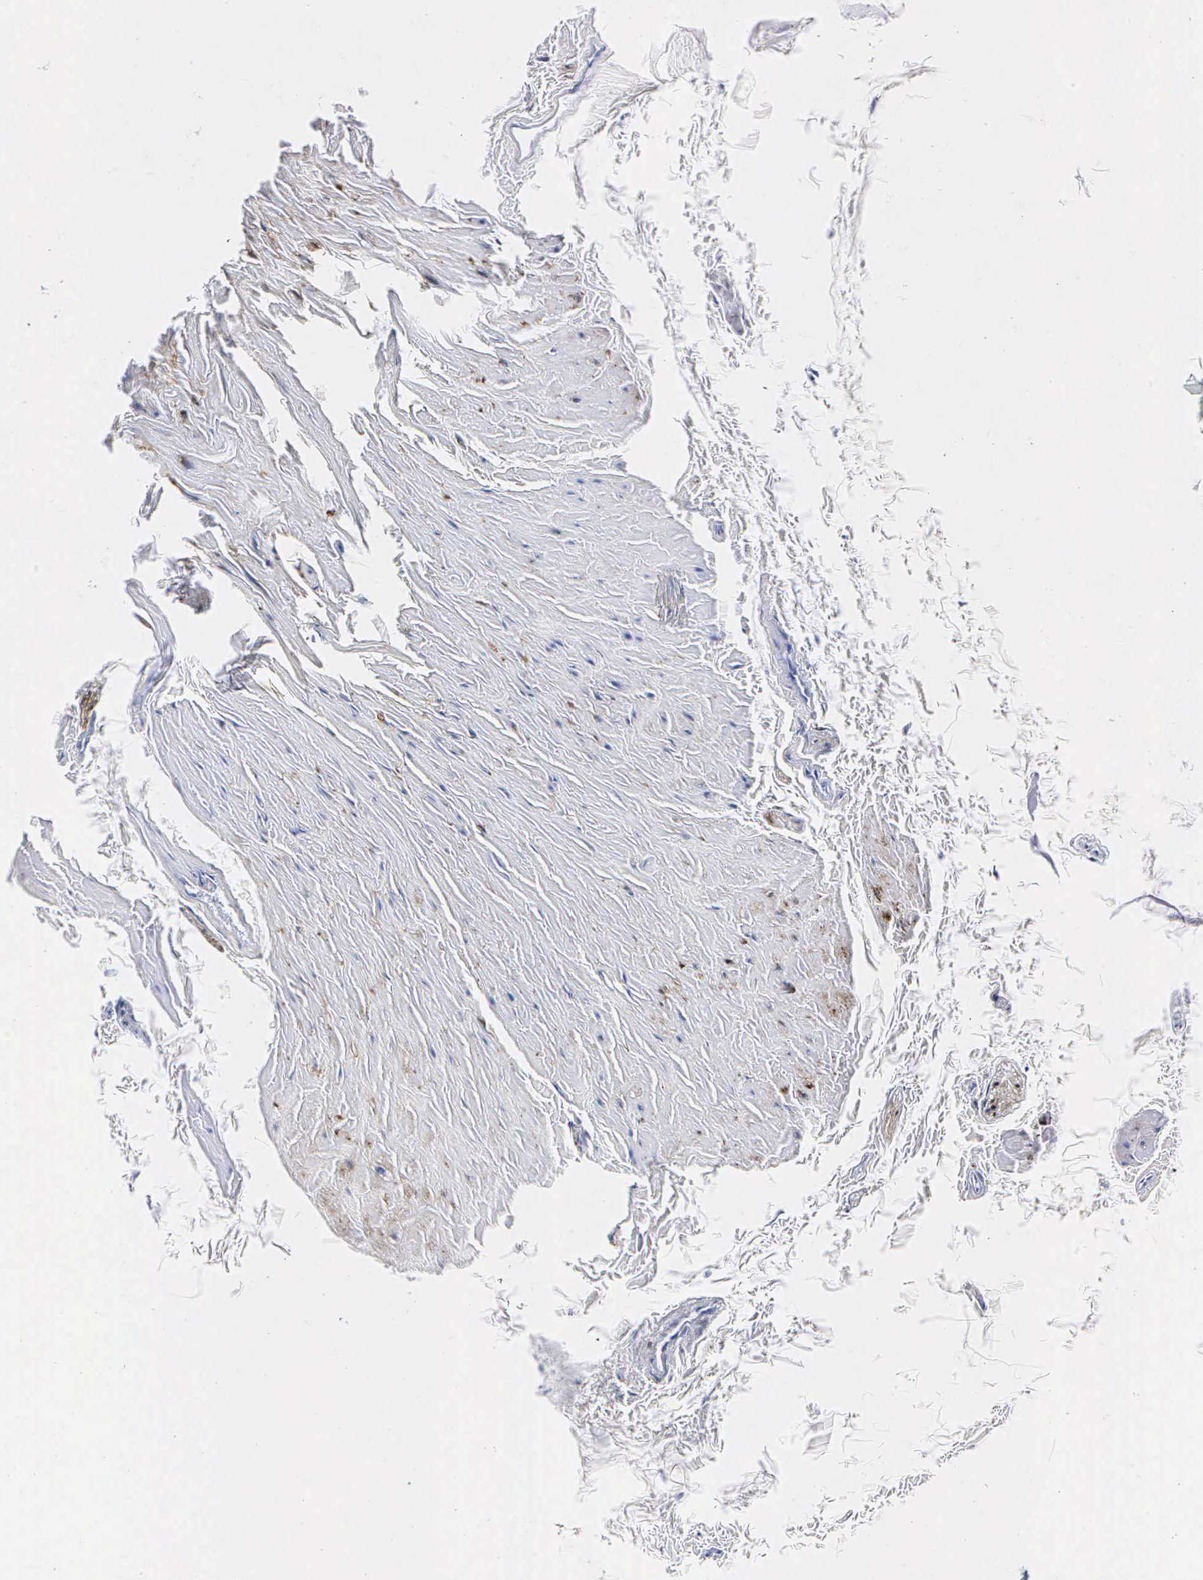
{"staining": {"intensity": "negative", "quantity": "none", "location": "none"}, "tissue": "epididymis", "cell_type": "Glandular cells", "image_type": "normal", "snomed": [{"axis": "morphology", "description": "Normal tissue, NOS"}, {"axis": "topography", "description": "Epididymis"}], "caption": "Glandular cells show no significant staining in normal epididymis. The staining was performed using DAB (3,3'-diaminobenzidine) to visualize the protein expression in brown, while the nuclei were stained in blue with hematoxylin (Magnification: 20x).", "gene": "ENO2", "patient": {"sex": "male", "age": 47}}